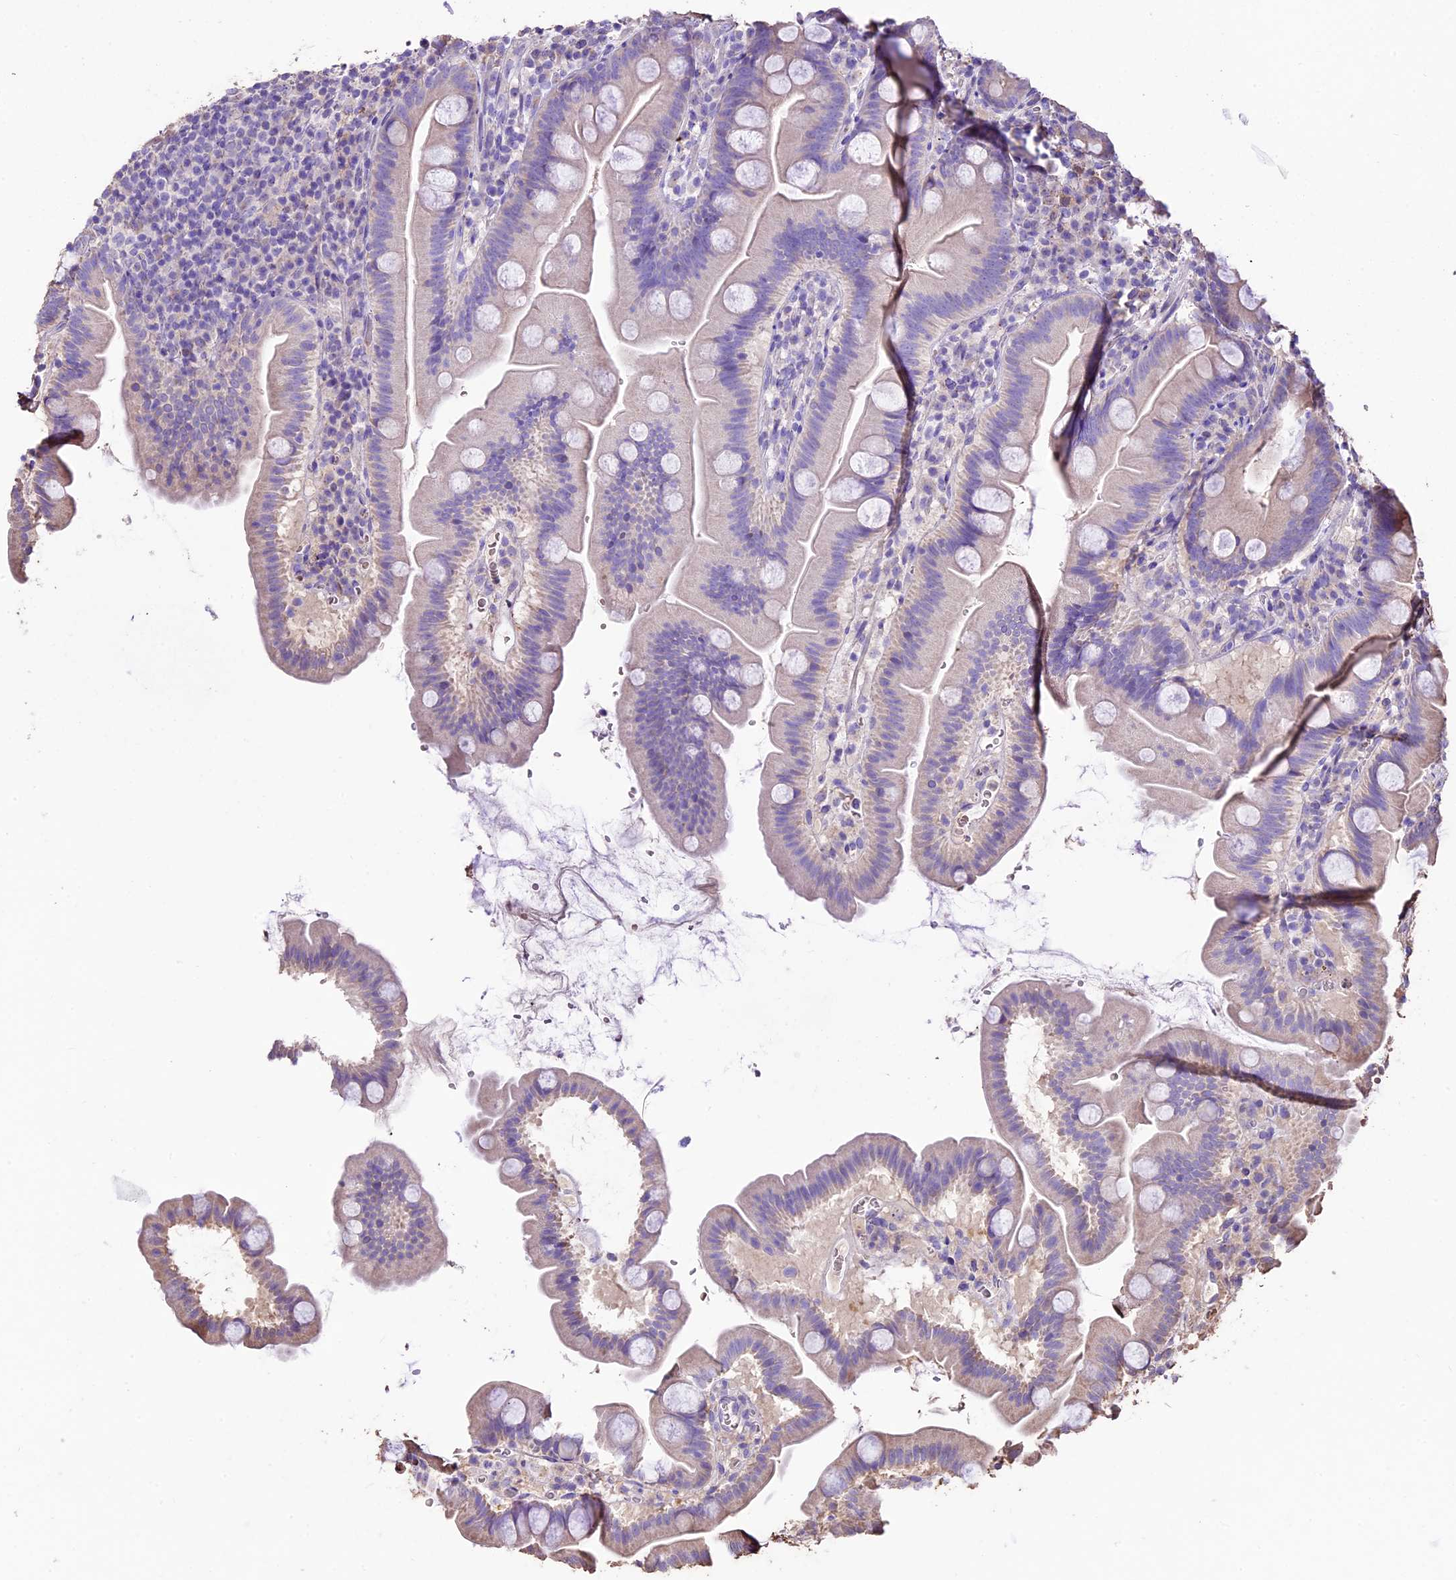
{"staining": {"intensity": "negative", "quantity": "none", "location": "none"}, "tissue": "small intestine", "cell_type": "Glandular cells", "image_type": "normal", "snomed": [{"axis": "morphology", "description": "Normal tissue, NOS"}, {"axis": "topography", "description": "Small intestine"}], "caption": "Human small intestine stained for a protein using immunohistochemistry (IHC) demonstrates no expression in glandular cells.", "gene": "CRLF1", "patient": {"sex": "female", "age": 68}}